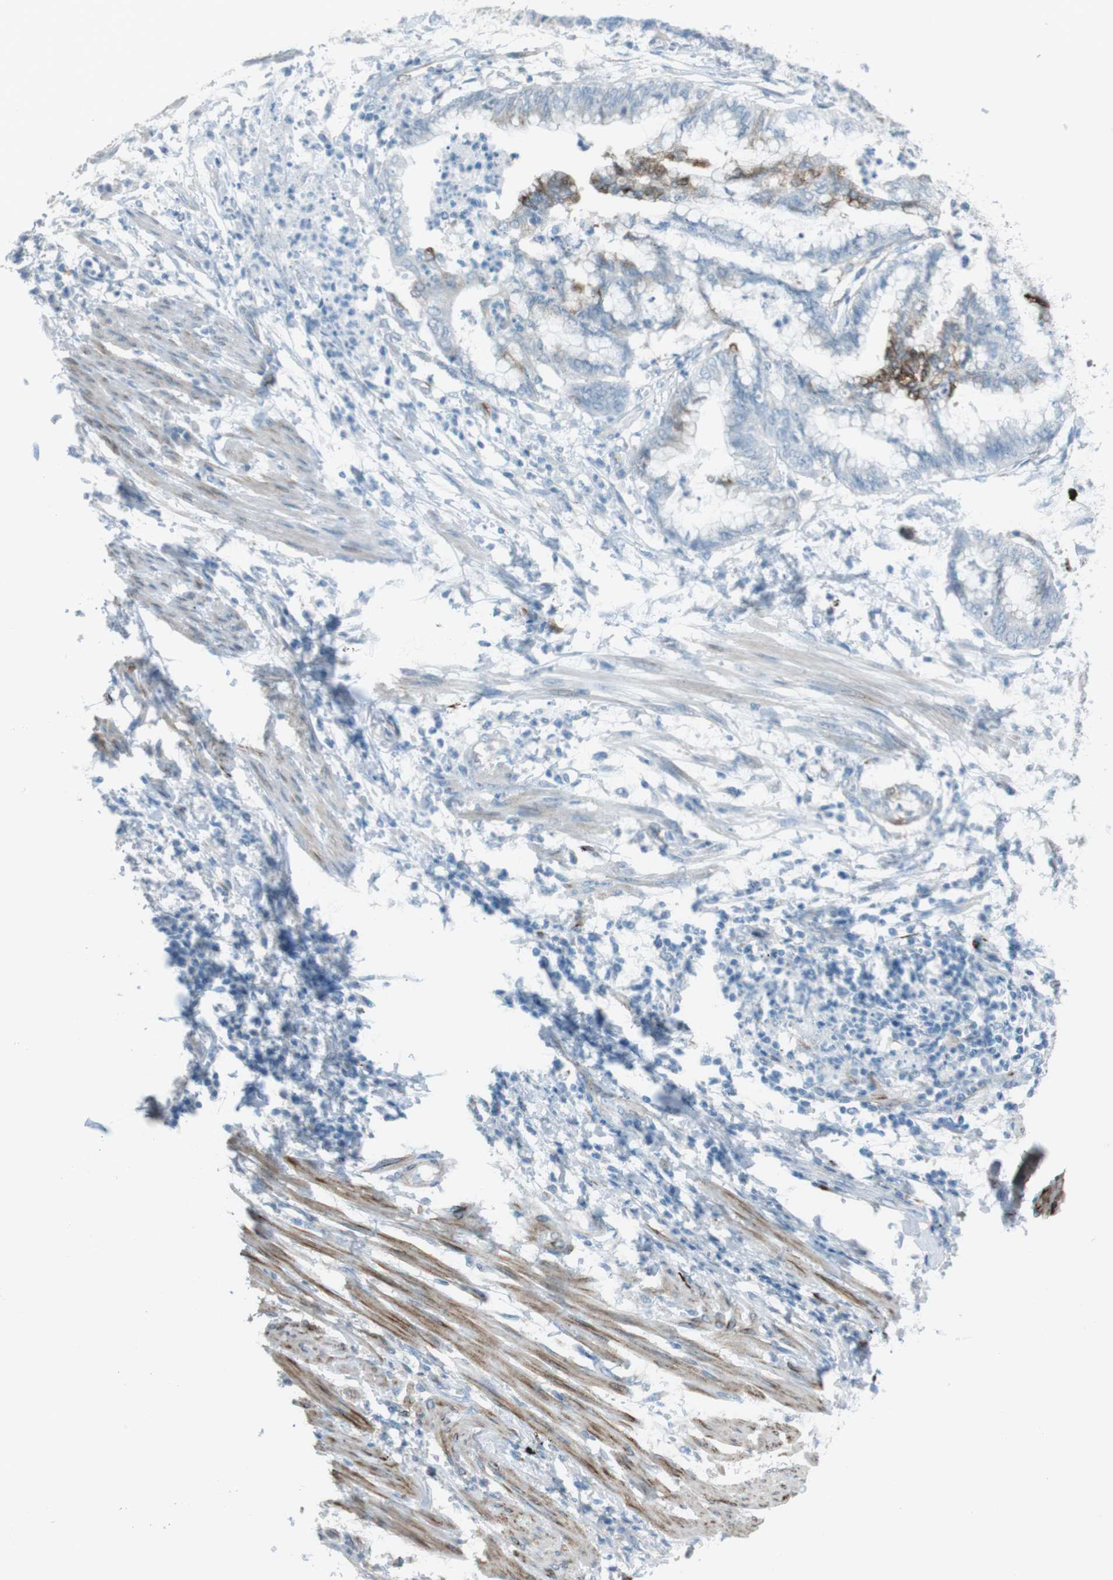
{"staining": {"intensity": "negative", "quantity": "none", "location": "none"}, "tissue": "endometrial cancer", "cell_type": "Tumor cells", "image_type": "cancer", "snomed": [{"axis": "morphology", "description": "Necrosis, NOS"}, {"axis": "morphology", "description": "Adenocarcinoma, NOS"}, {"axis": "topography", "description": "Endometrium"}], "caption": "A high-resolution micrograph shows IHC staining of adenocarcinoma (endometrial), which demonstrates no significant staining in tumor cells.", "gene": "TUBB2A", "patient": {"sex": "female", "age": 79}}